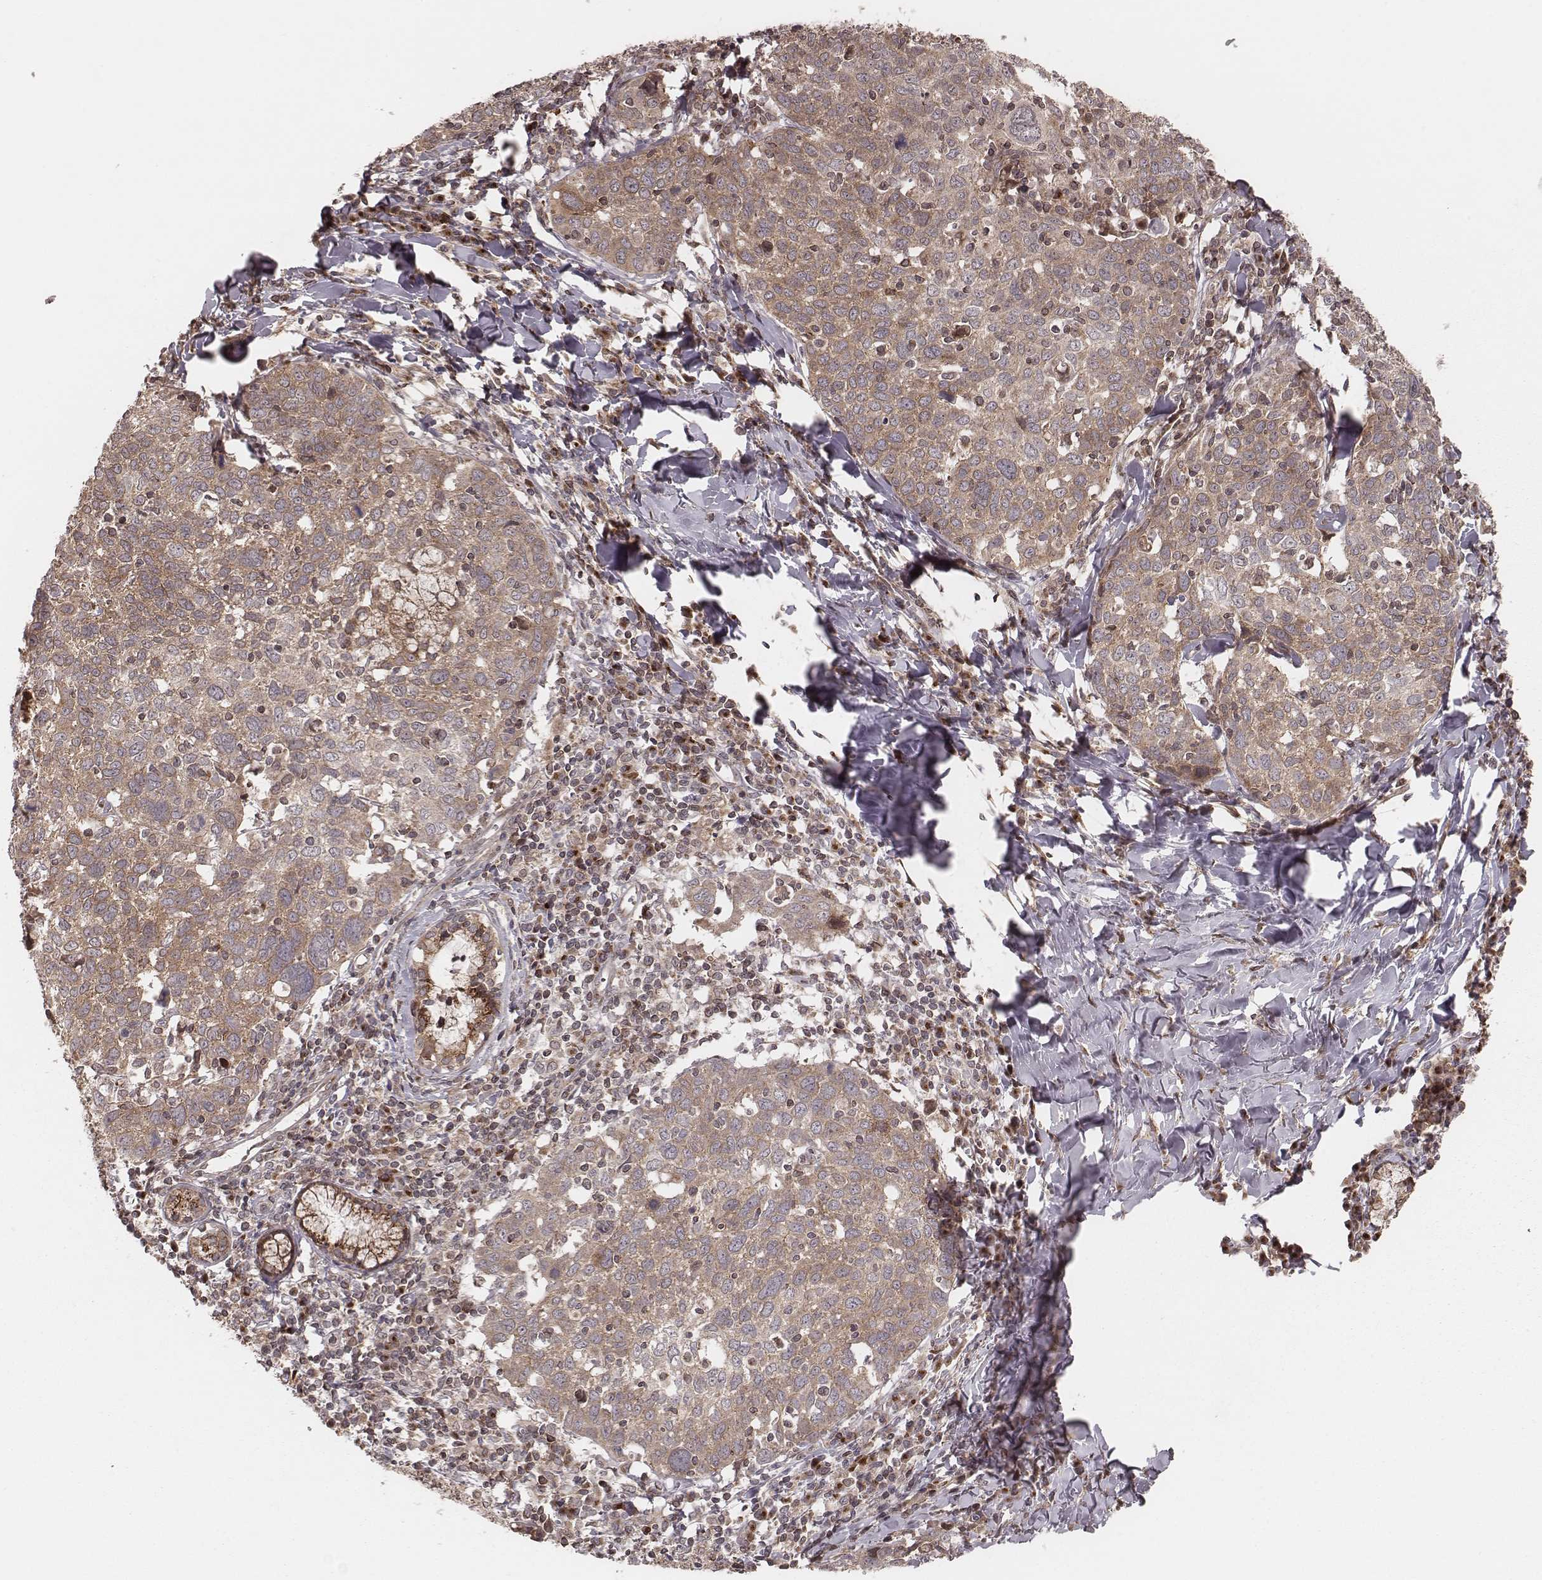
{"staining": {"intensity": "moderate", "quantity": ">75%", "location": "cytoplasmic/membranous"}, "tissue": "lung cancer", "cell_type": "Tumor cells", "image_type": "cancer", "snomed": [{"axis": "morphology", "description": "Squamous cell carcinoma, NOS"}, {"axis": "topography", "description": "Lung"}], "caption": "An image of human lung cancer (squamous cell carcinoma) stained for a protein reveals moderate cytoplasmic/membranous brown staining in tumor cells.", "gene": "MYO19", "patient": {"sex": "male", "age": 57}}